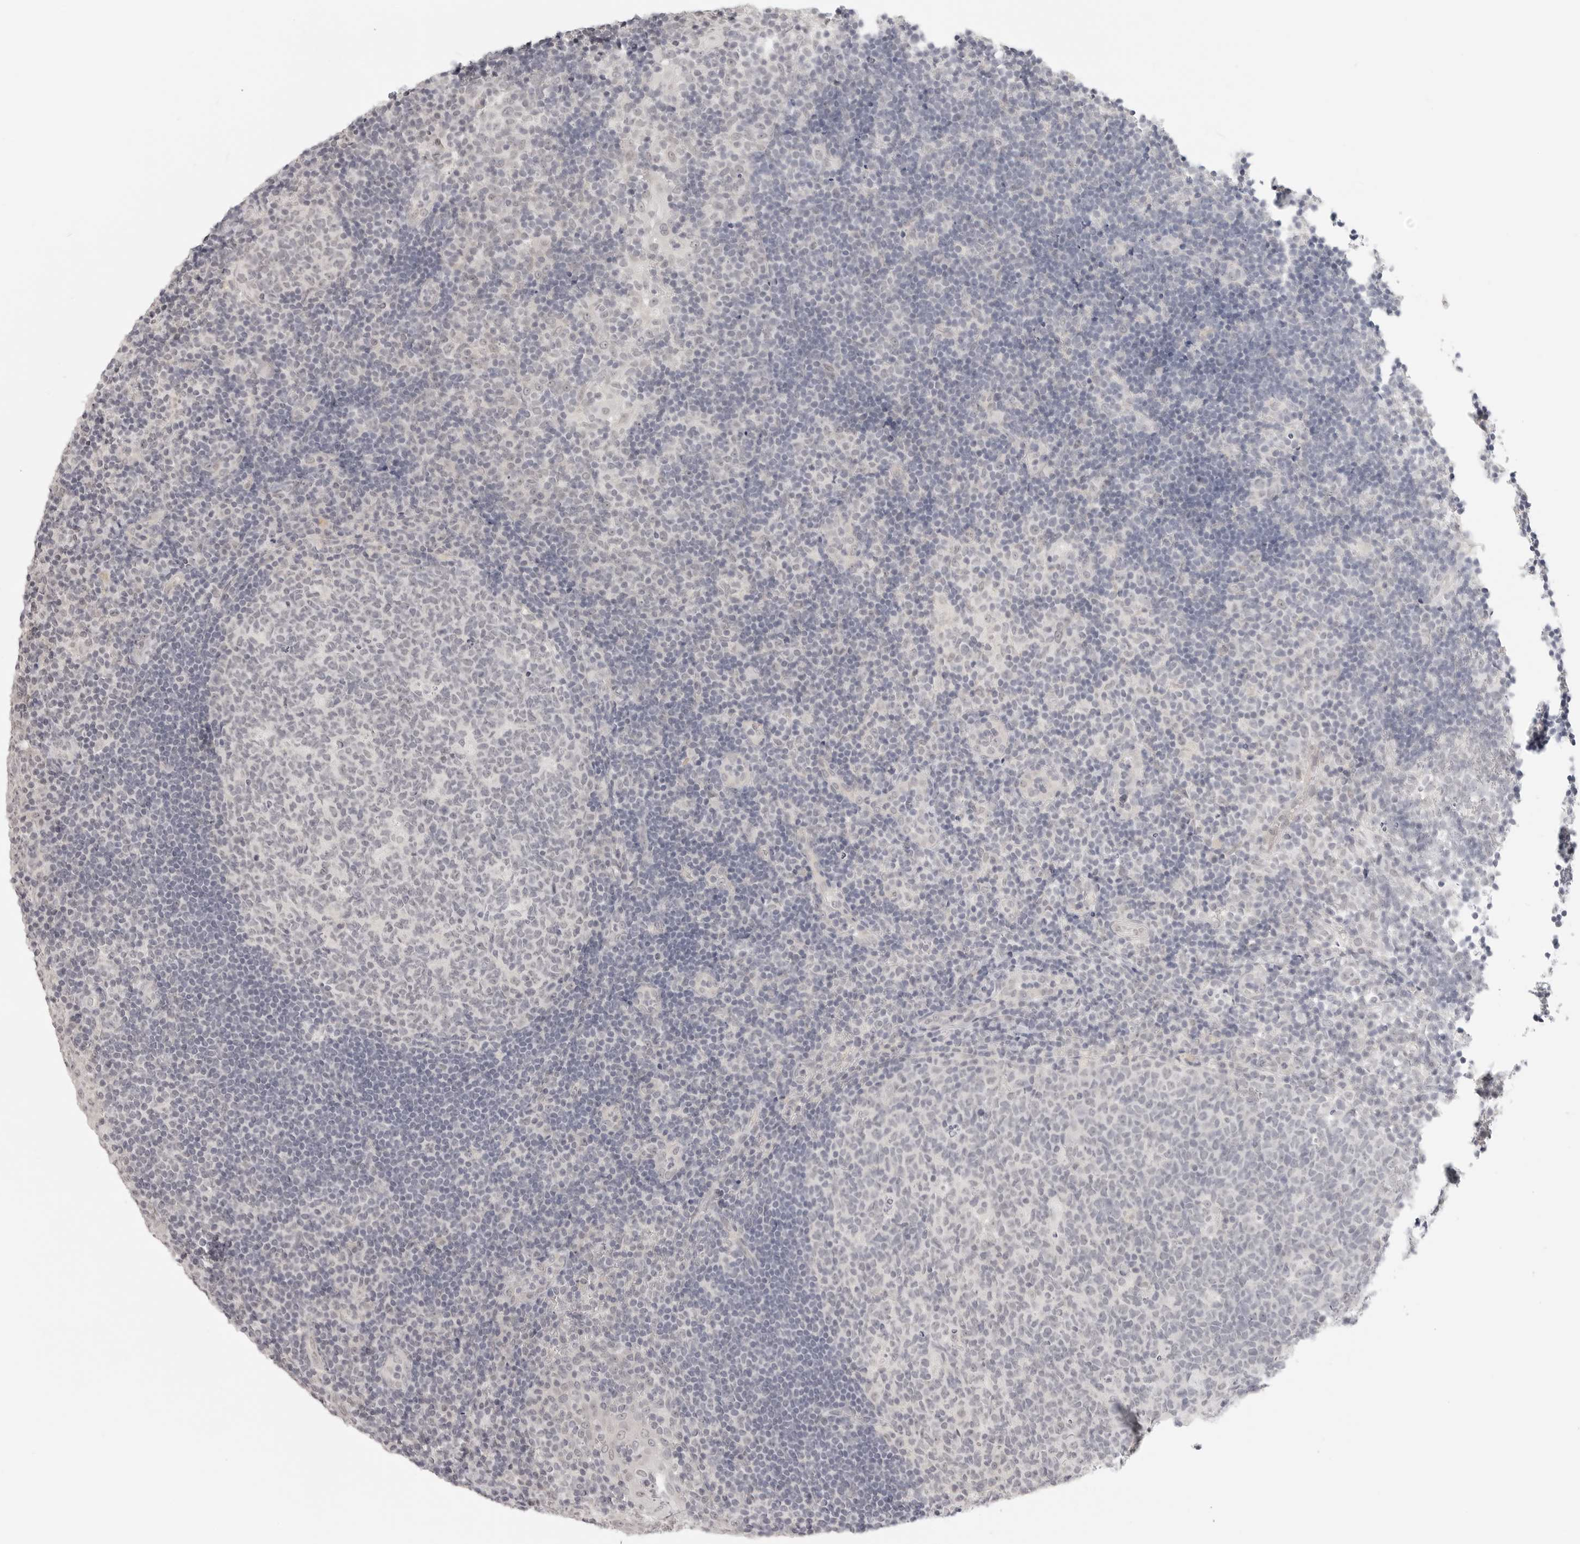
{"staining": {"intensity": "negative", "quantity": "none", "location": "none"}, "tissue": "tonsil", "cell_type": "Germinal center cells", "image_type": "normal", "snomed": [{"axis": "morphology", "description": "Normal tissue, NOS"}, {"axis": "topography", "description": "Tonsil"}], "caption": "The histopathology image shows no staining of germinal center cells in unremarkable tonsil.", "gene": "KLK11", "patient": {"sex": "female", "age": 40}}